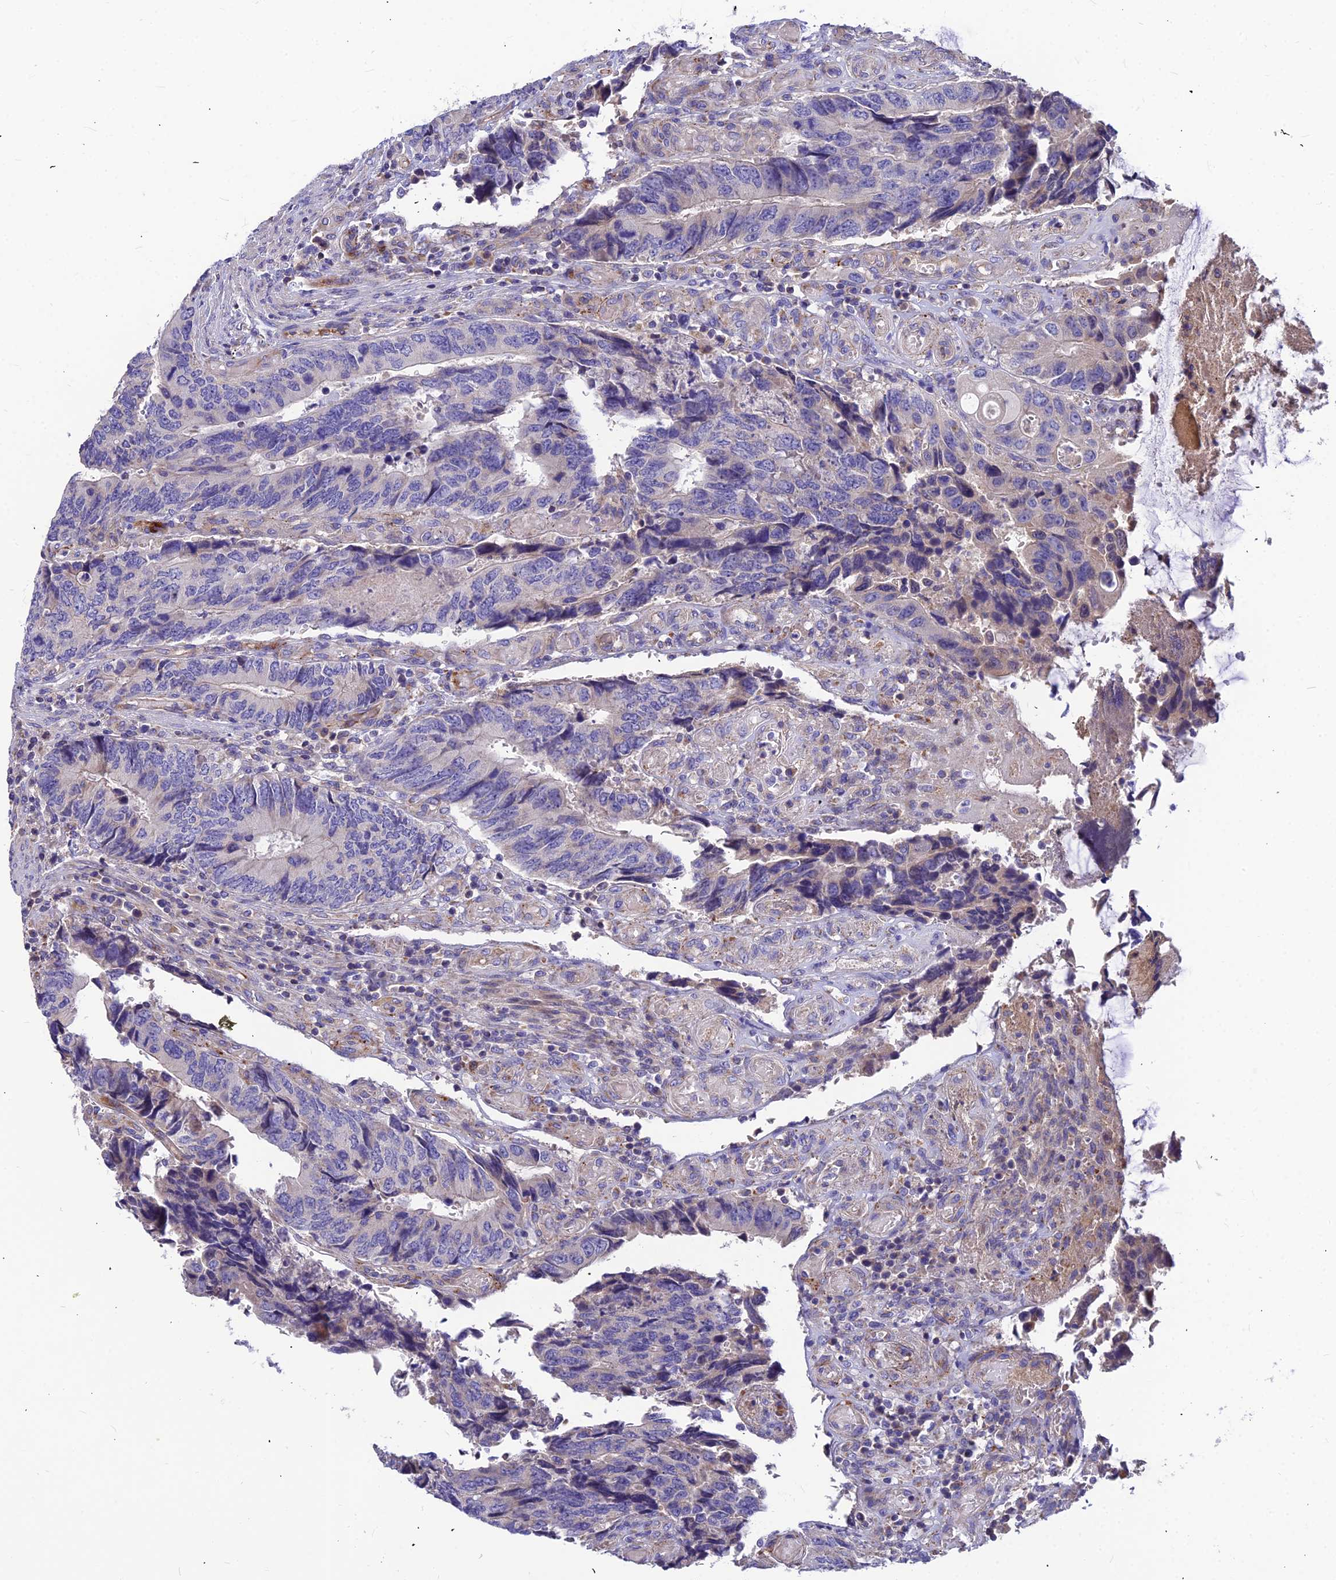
{"staining": {"intensity": "negative", "quantity": "none", "location": "none"}, "tissue": "colorectal cancer", "cell_type": "Tumor cells", "image_type": "cancer", "snomed": [{"axis": "morphology", "description": "Adenocarcinoma, NOS"}, {"axis": "topography", "description": "Colon"}], "caption": "Image shows no significant protein staining in tumor cells of colorectal cancer.", "gene": "ASPHD1", "patient": {"sex": "male", "age": 87}}